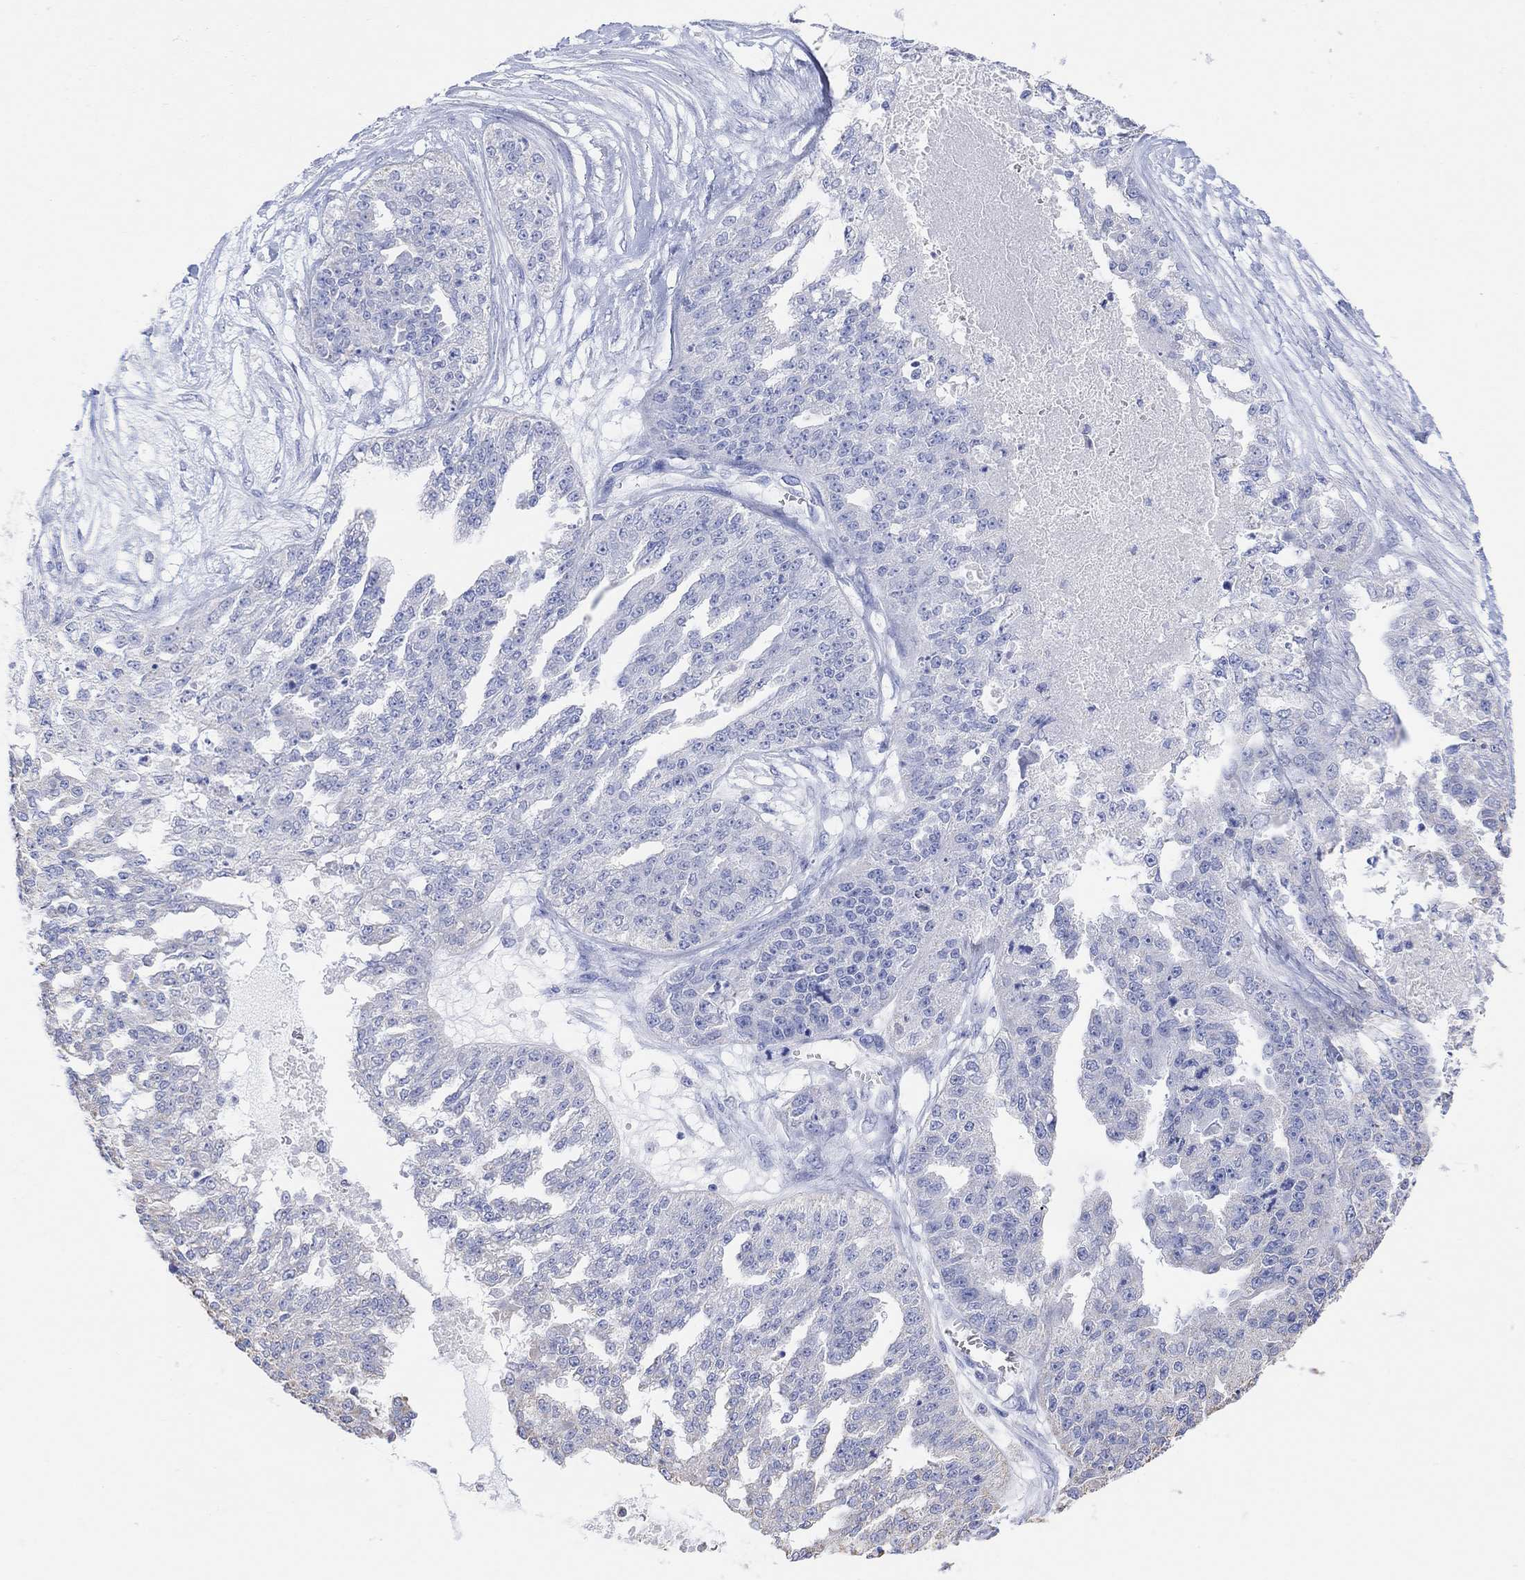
{"staining": {"intensity": "negative", "quantity": "none", "location": "none"}, "tissue": "ovarian cancer", "cell_type": "Tumor cells", "image_type": "cancer", "snomed": [{"axis": "morphology", "description": "Cystadenocarcinoma, serous, NOS"}, {"axis": "topography", "description": "Ovary"}], "caption": "An immunohistochemistry histopathology image of ovarian serous cystadenocarcinoma is shown. There is no staining in tumor cells of ovarian serous cystadenocarcinoma. (Brightfield microscopy of DAB (3,3'-diaminobenzidine) IHC at high magnification).", "gene": "SYT12", "patient": {"sex": "female", "age": 58}}